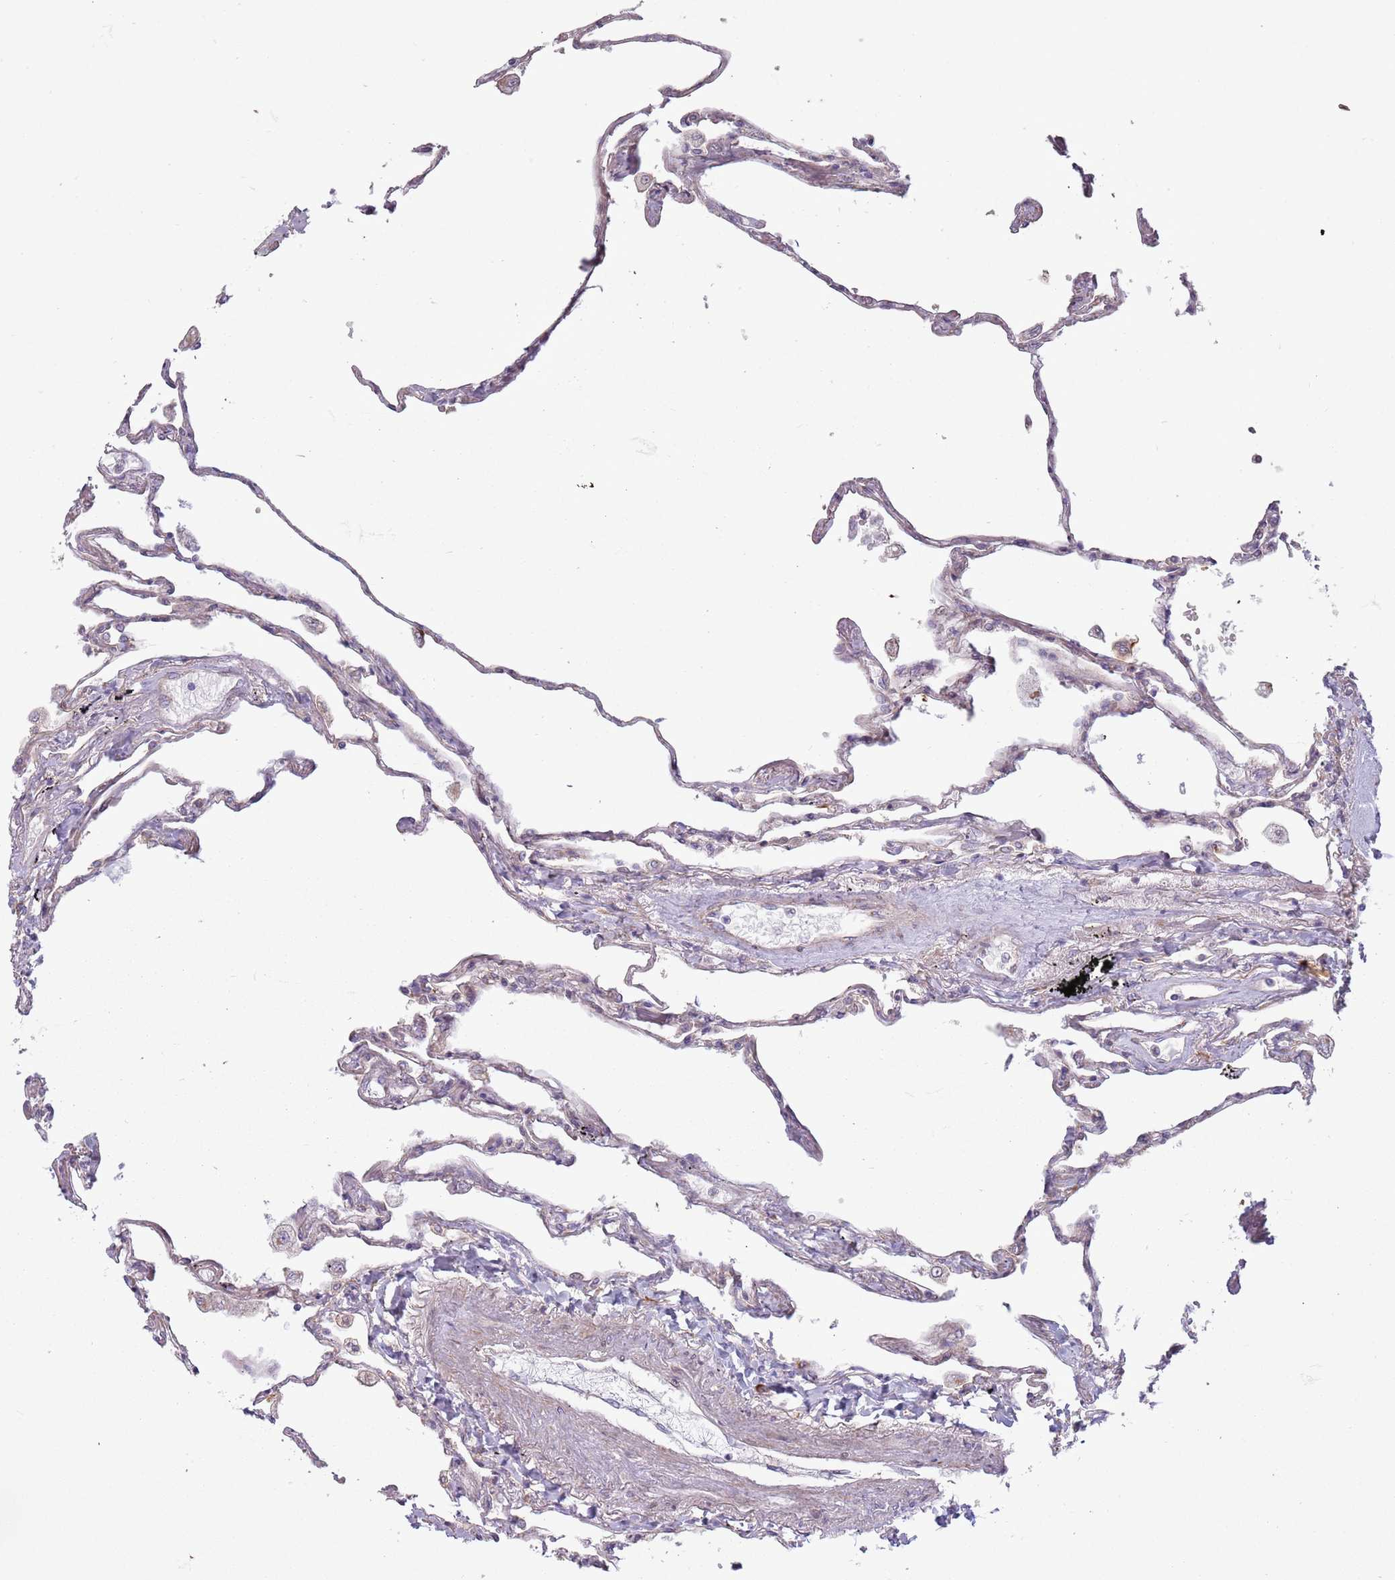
{"staining": {"intensity": "weak", "quantity": "<25%", "location": "cytoplasmic/membranous"}, "tissue": "lung", "cell_type": "Alveolar cells", "image_type": "normal", "snomed": [{"axis": "morphology", "description": "Normal tissue, NOS"}, {"axis": "topography", "description": "Lung"}], "caption": "The immunohistochemistry (IHC) micrograph has no significant staining in alveolar cells of lung.", "gene": "CCDC150", "patient": {"sex": "female", "age": 67}}